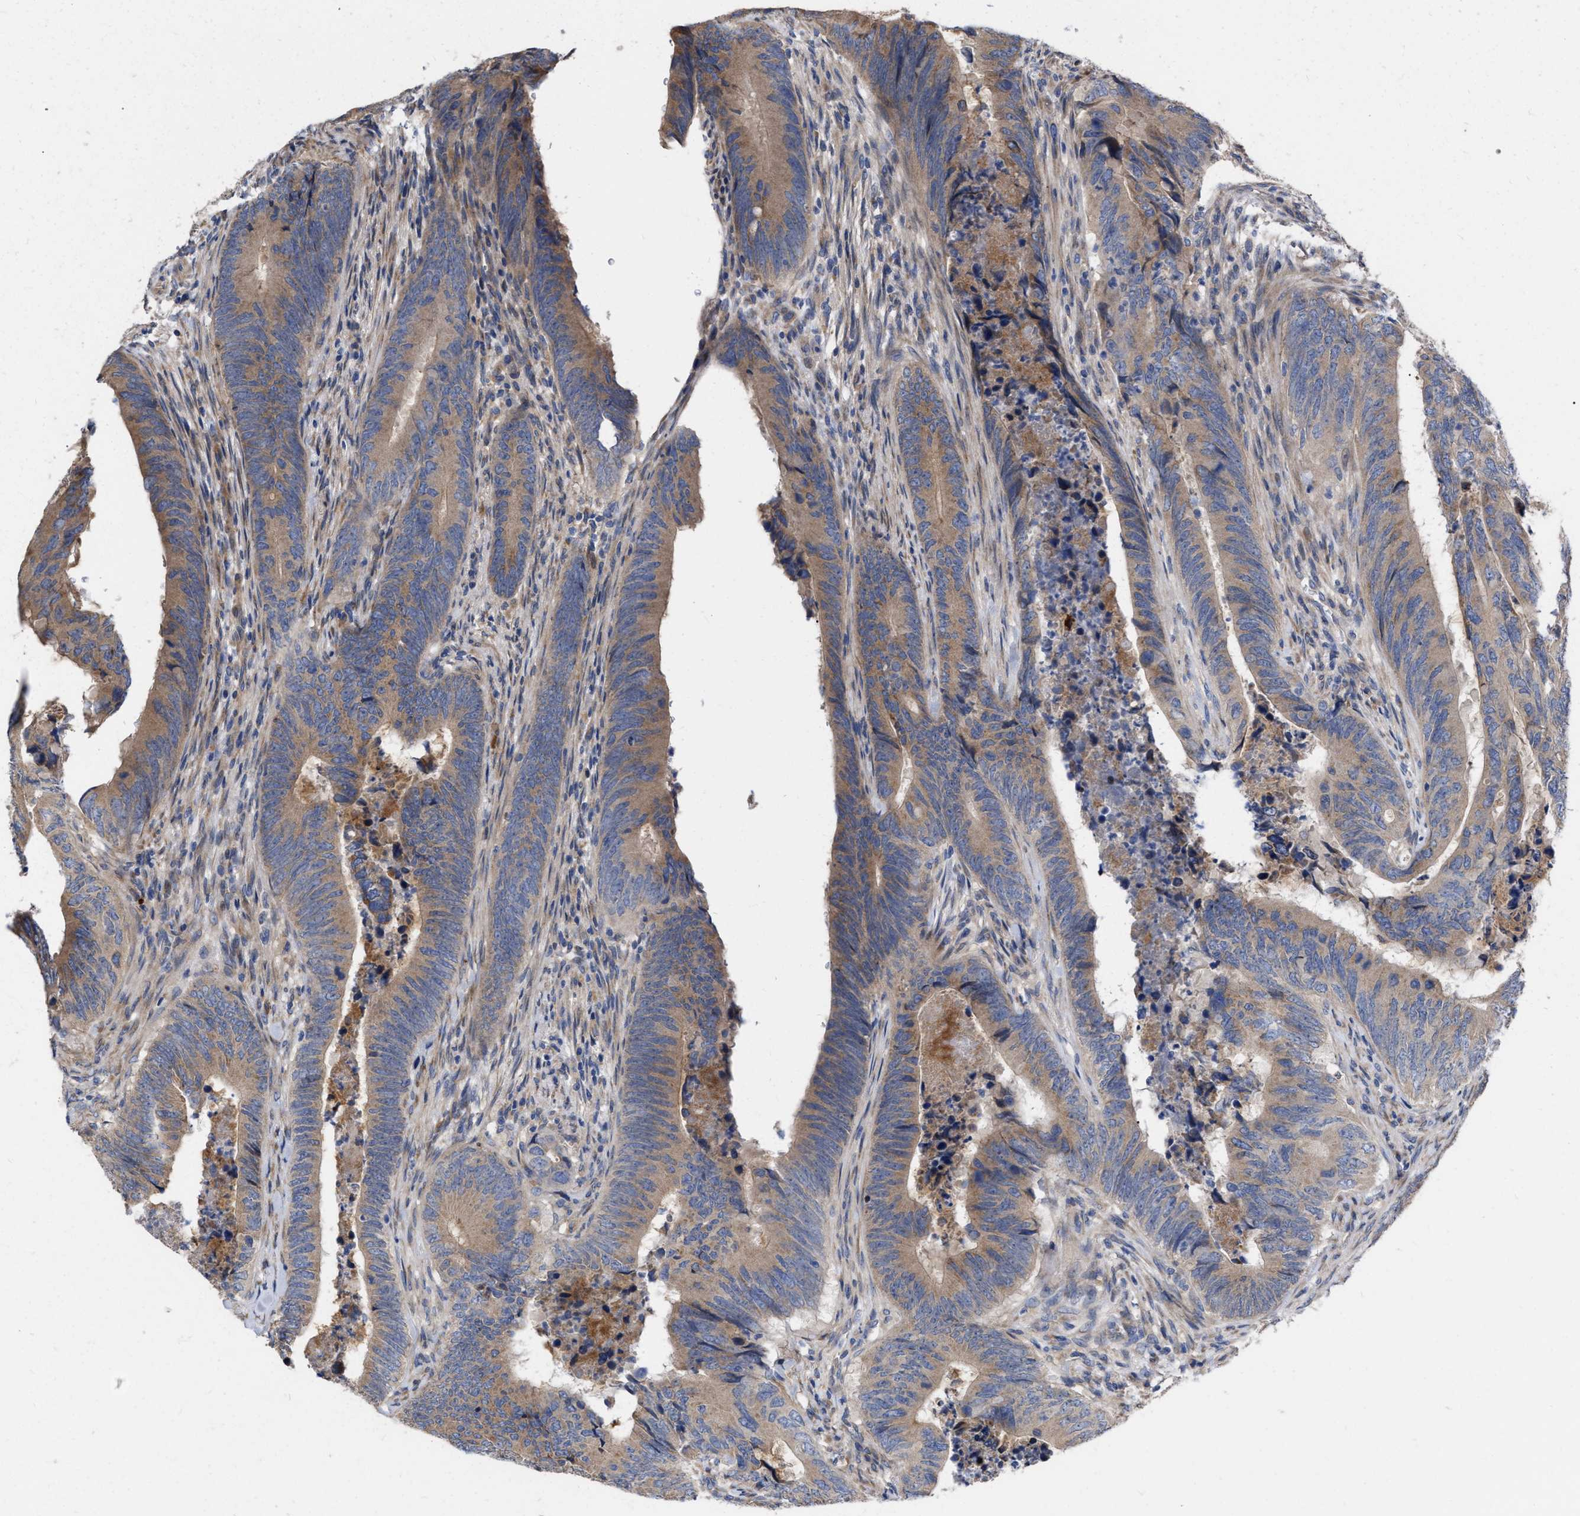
{"staining": {"intensity": "moderate", "quantity": ">75%", "location": "cytoplasmic/membranous"}, "tissue": "colorectal cancer", "cell_type": "Tumor cells", "image_type": "cancer", "snomed": [{"axis": "morphology", "description": "Normal tissue, NOS"}, {"axis": "morphology", "description": "Adenocarcinoma, NOS"}, {"axis": "topography", "description": "Colon"}], "caption": "An image of colorectal cancer (adenocarcinoma) stained for a protein exhibits moderate cytoplasmic/membranous brown staining in tumor cells.", "gene": "MLST8", "patient": {"sex": "male", "age": 56}}